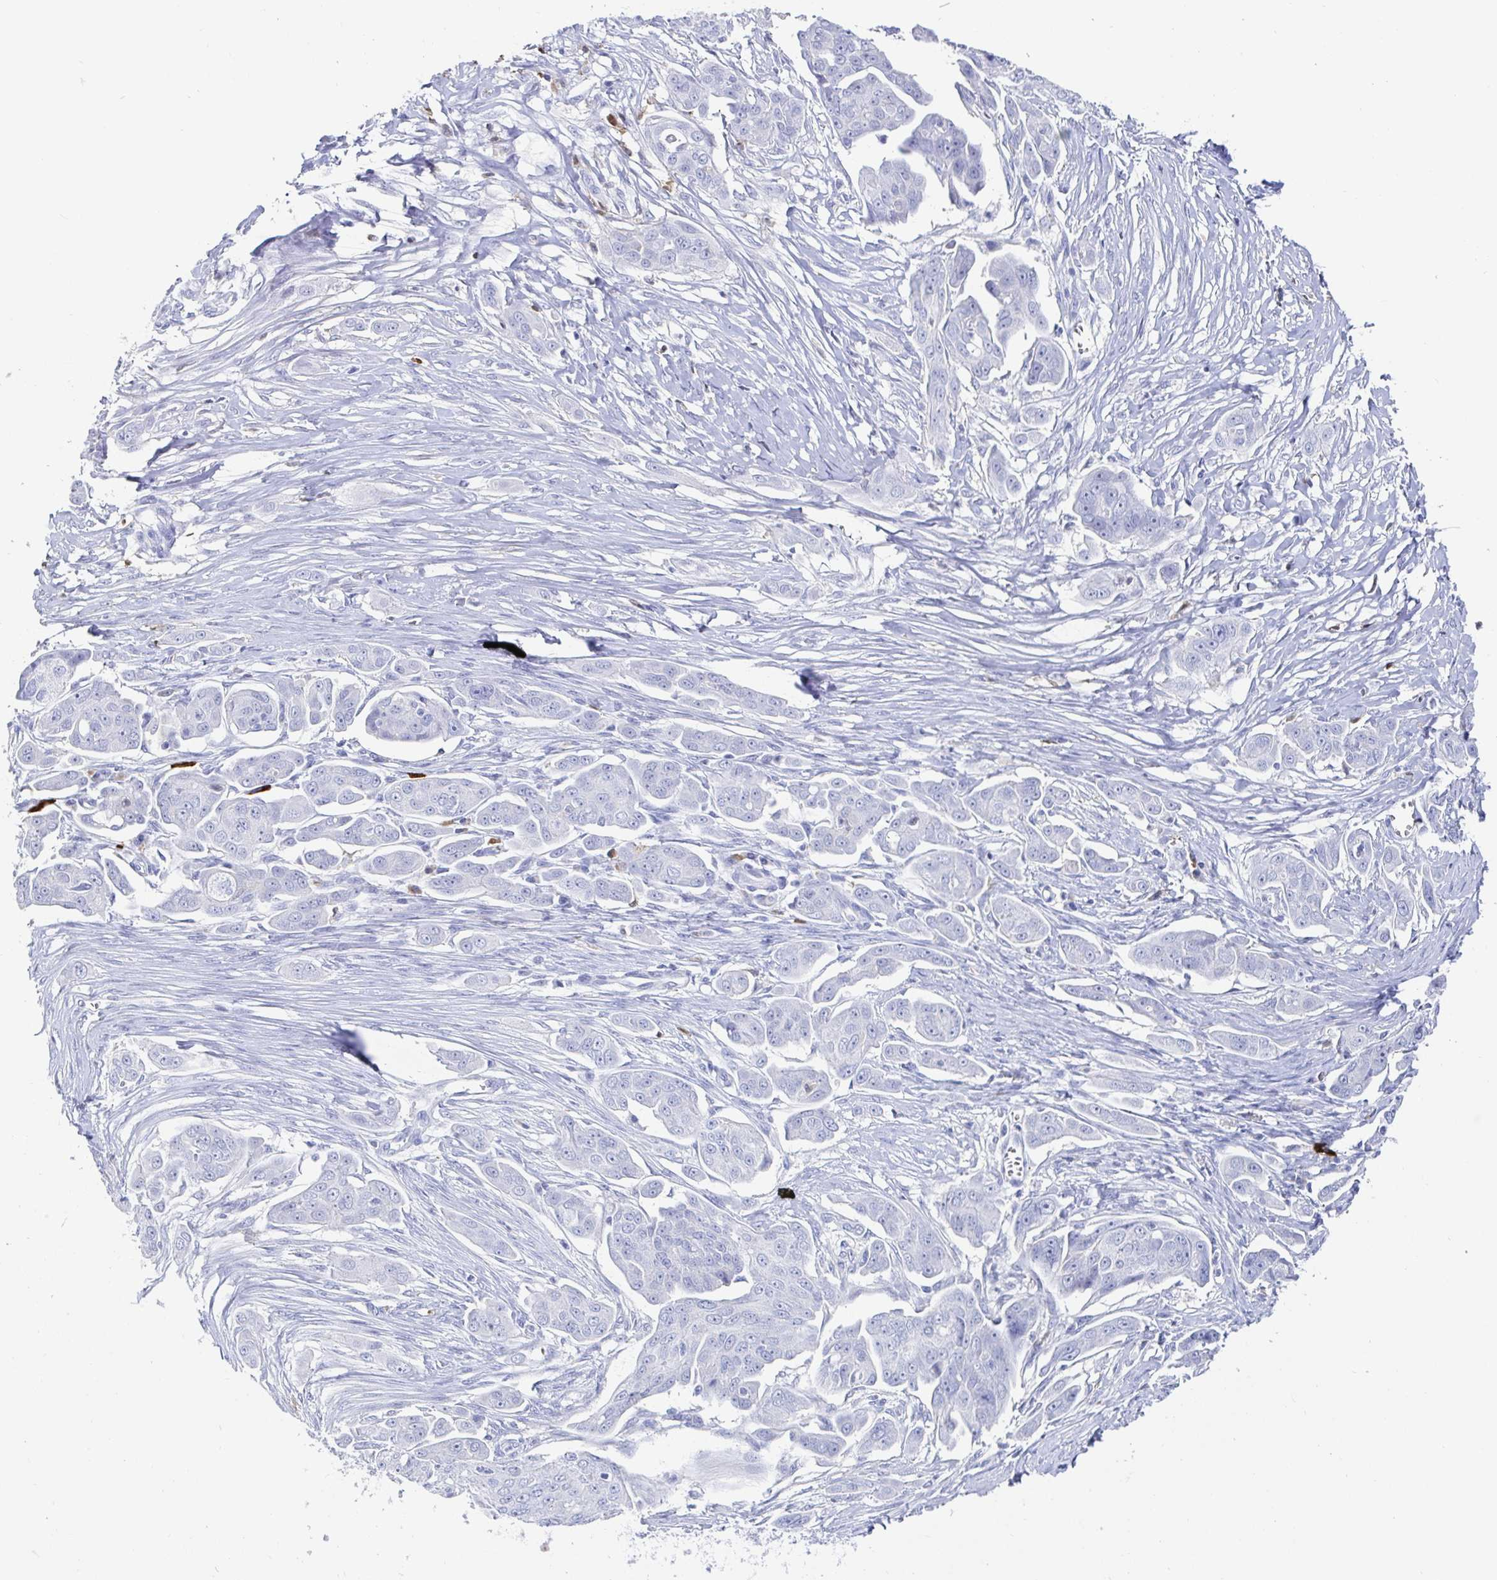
{"staining": {"intensity": "negative", "quantity": "none", "location": "none"}, "tissue": "ovarian cancer", "cell_type": "Tumor cells", "image_type": "cancer", "snomed": [{"axis": "morphology", "description": "Carcinoma, endometroid"}, {"axis": "topography", "description": "Ovary"}], "caption": "Immunohistochemical staining of endometroid carcinoma (ovarian) exhibits no significant expression in tumor cells.", "gene": "OR2A4", "patient": {"sex": "female", "age": 70}}